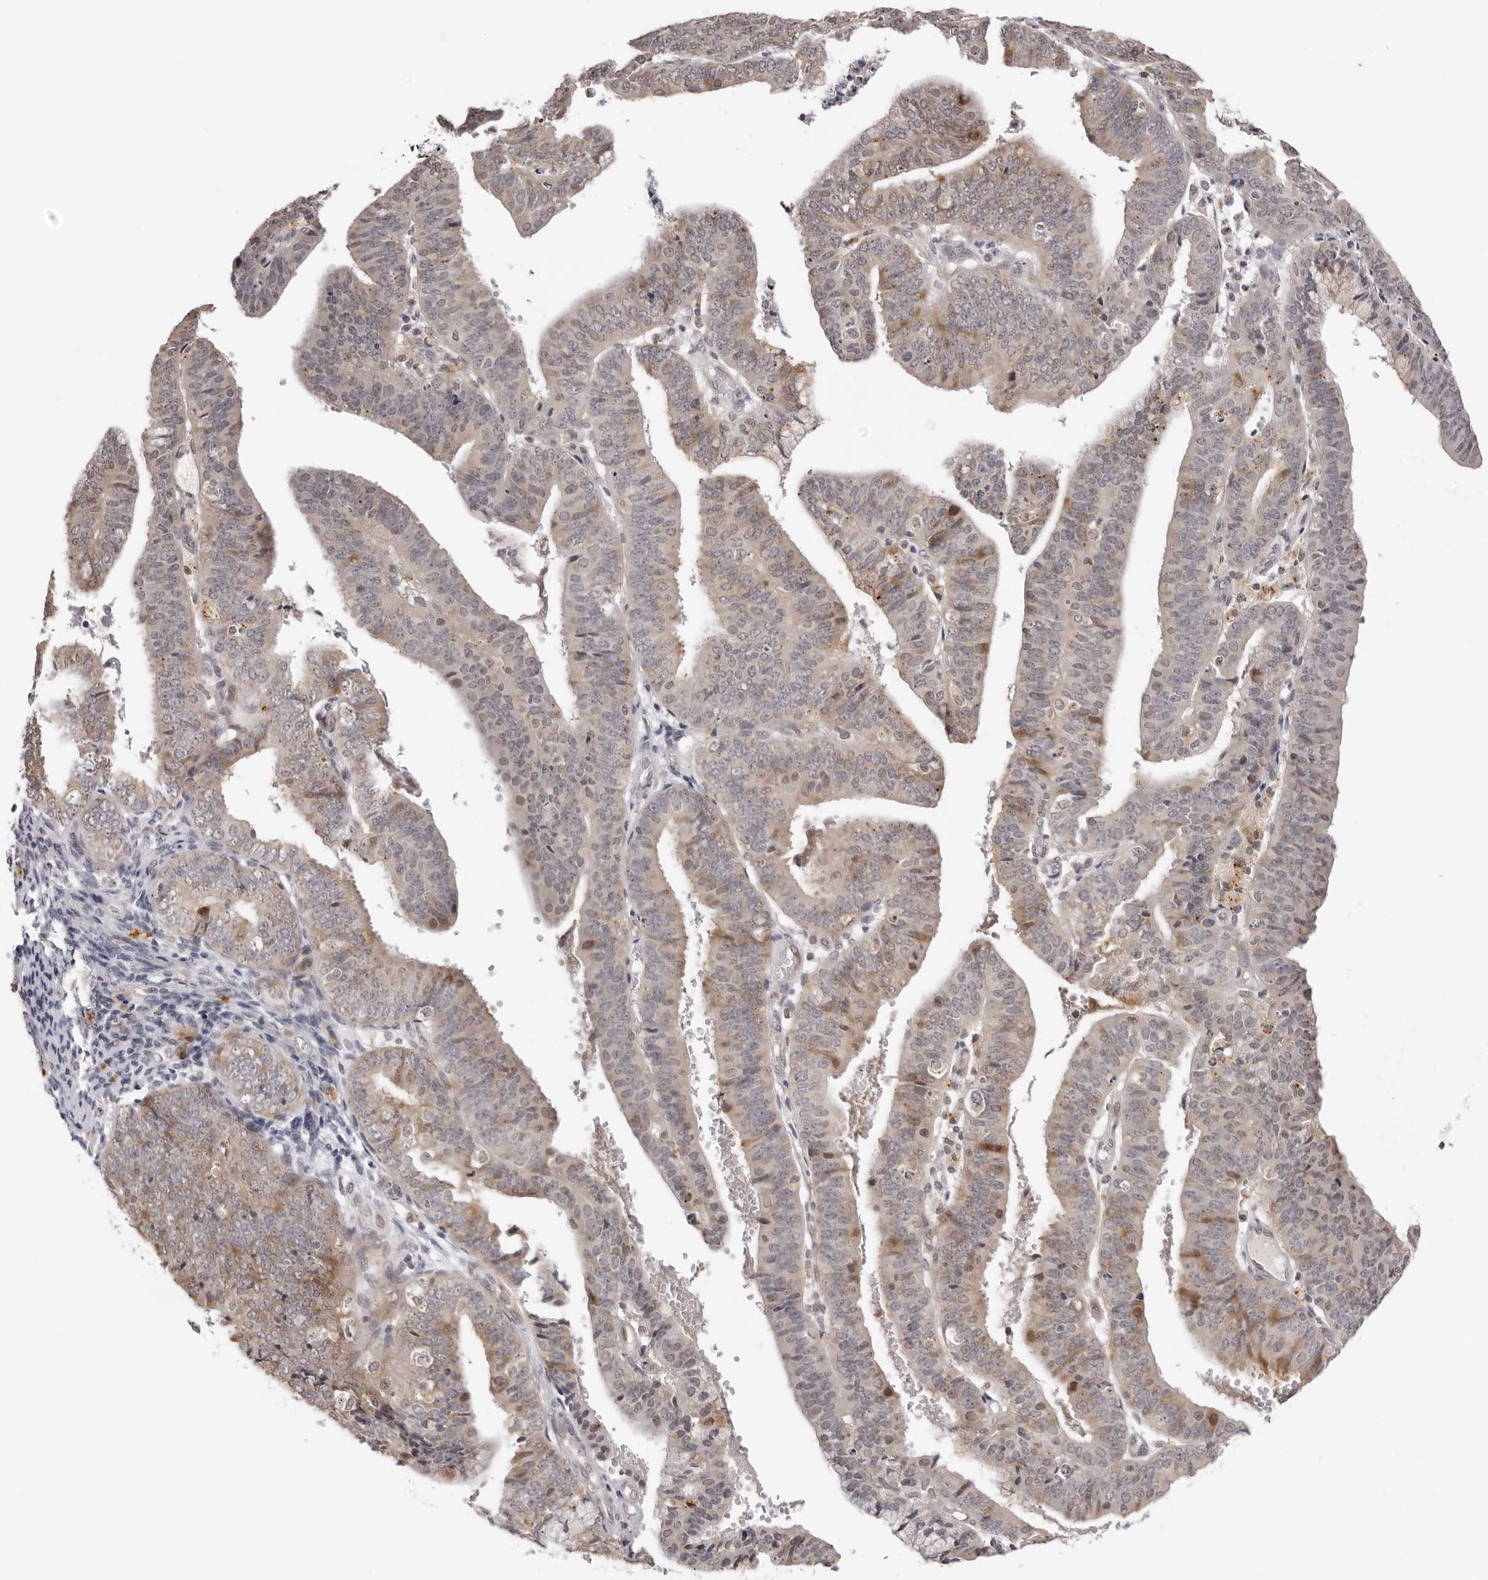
{"staining": {"intensity": "moderate", "quantity": "<25%", "location": "cytoplasmic/membranous"}, "tissue": "endometrial cancer", "cell_type": "Tumor cells", "image_type": "cancer", "snomed": [{"axis": "morphology", "description": "Adenocarcinoma, NOS"}, {"axis": "topography", "description": "Endometrium"}], "caption": "Immunohistochemical staining of human endometrial adenocarcinoma demonstrates moderate cytoplasmic/membranous protein expression in approximately <25% of tumor cells.", "gene": "PRUNE1", "patient": {"sex": "female", "age": 63}}